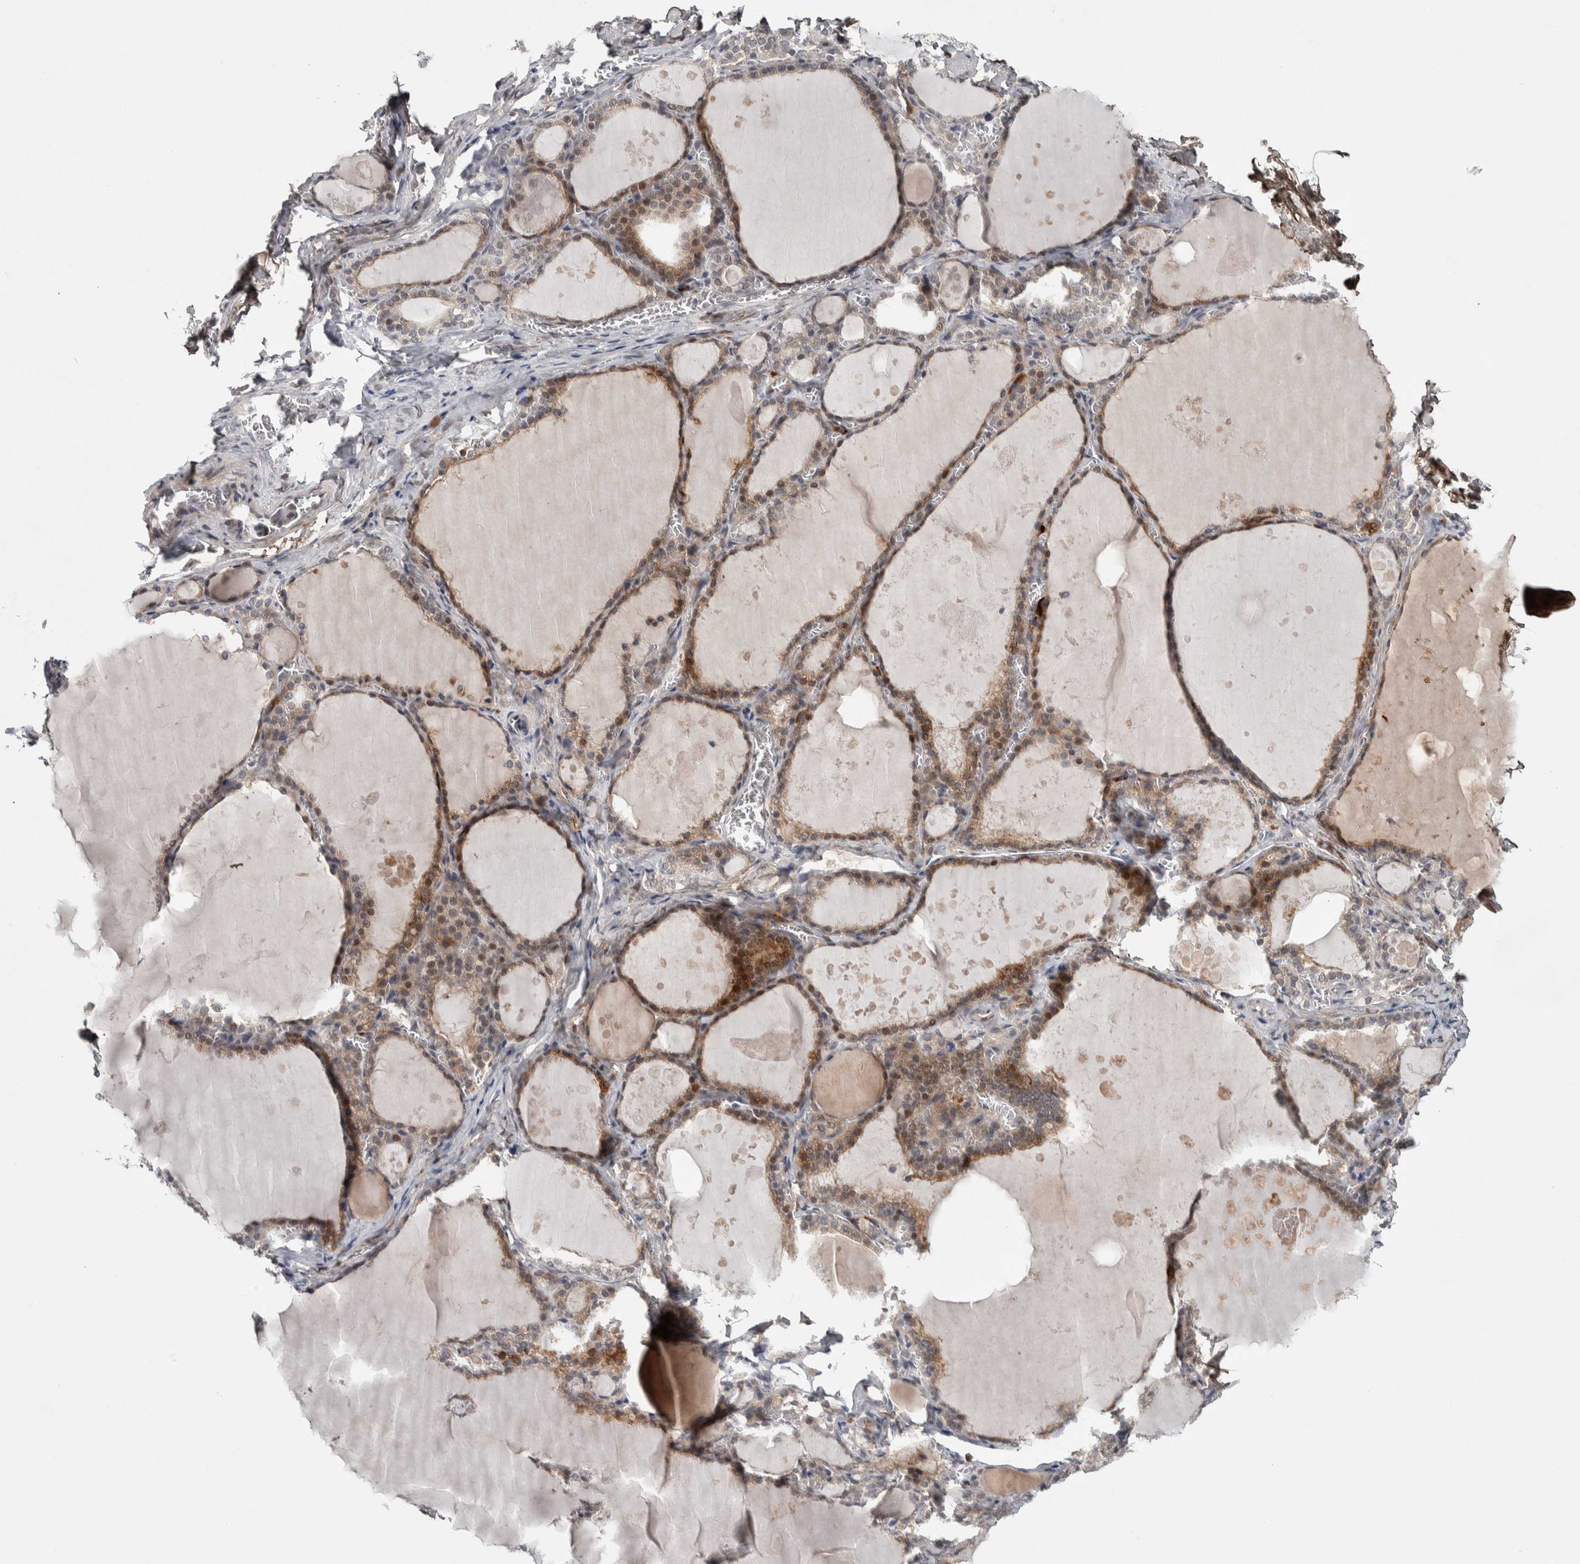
{"staining": {"intensity": "strong", "quantity": ">75%", "location": "cytoplasmic/membranous,nuclear"}, "tissue": "thyroid gland", "cell_type": "Glandular cells", "image_type": "normal", "snomed": [{"axis": "morphology", "description": "Normal tissue, NOS"}, {"axis": "topography", "description": "Thyroid gland"}], "caption": "A brown stain labels strong cytoplasmic/membranous,nuclear staining of a protein in glandular cells of unremarkable thyroid gland. The staining was performed using DAB to visualize the protein expression in brown, while the nuclei were stained in blue with hematoxylin (Magnification: 20x).", "gene": "ASPN", "patient": {"sex": "male", "age": 56}}